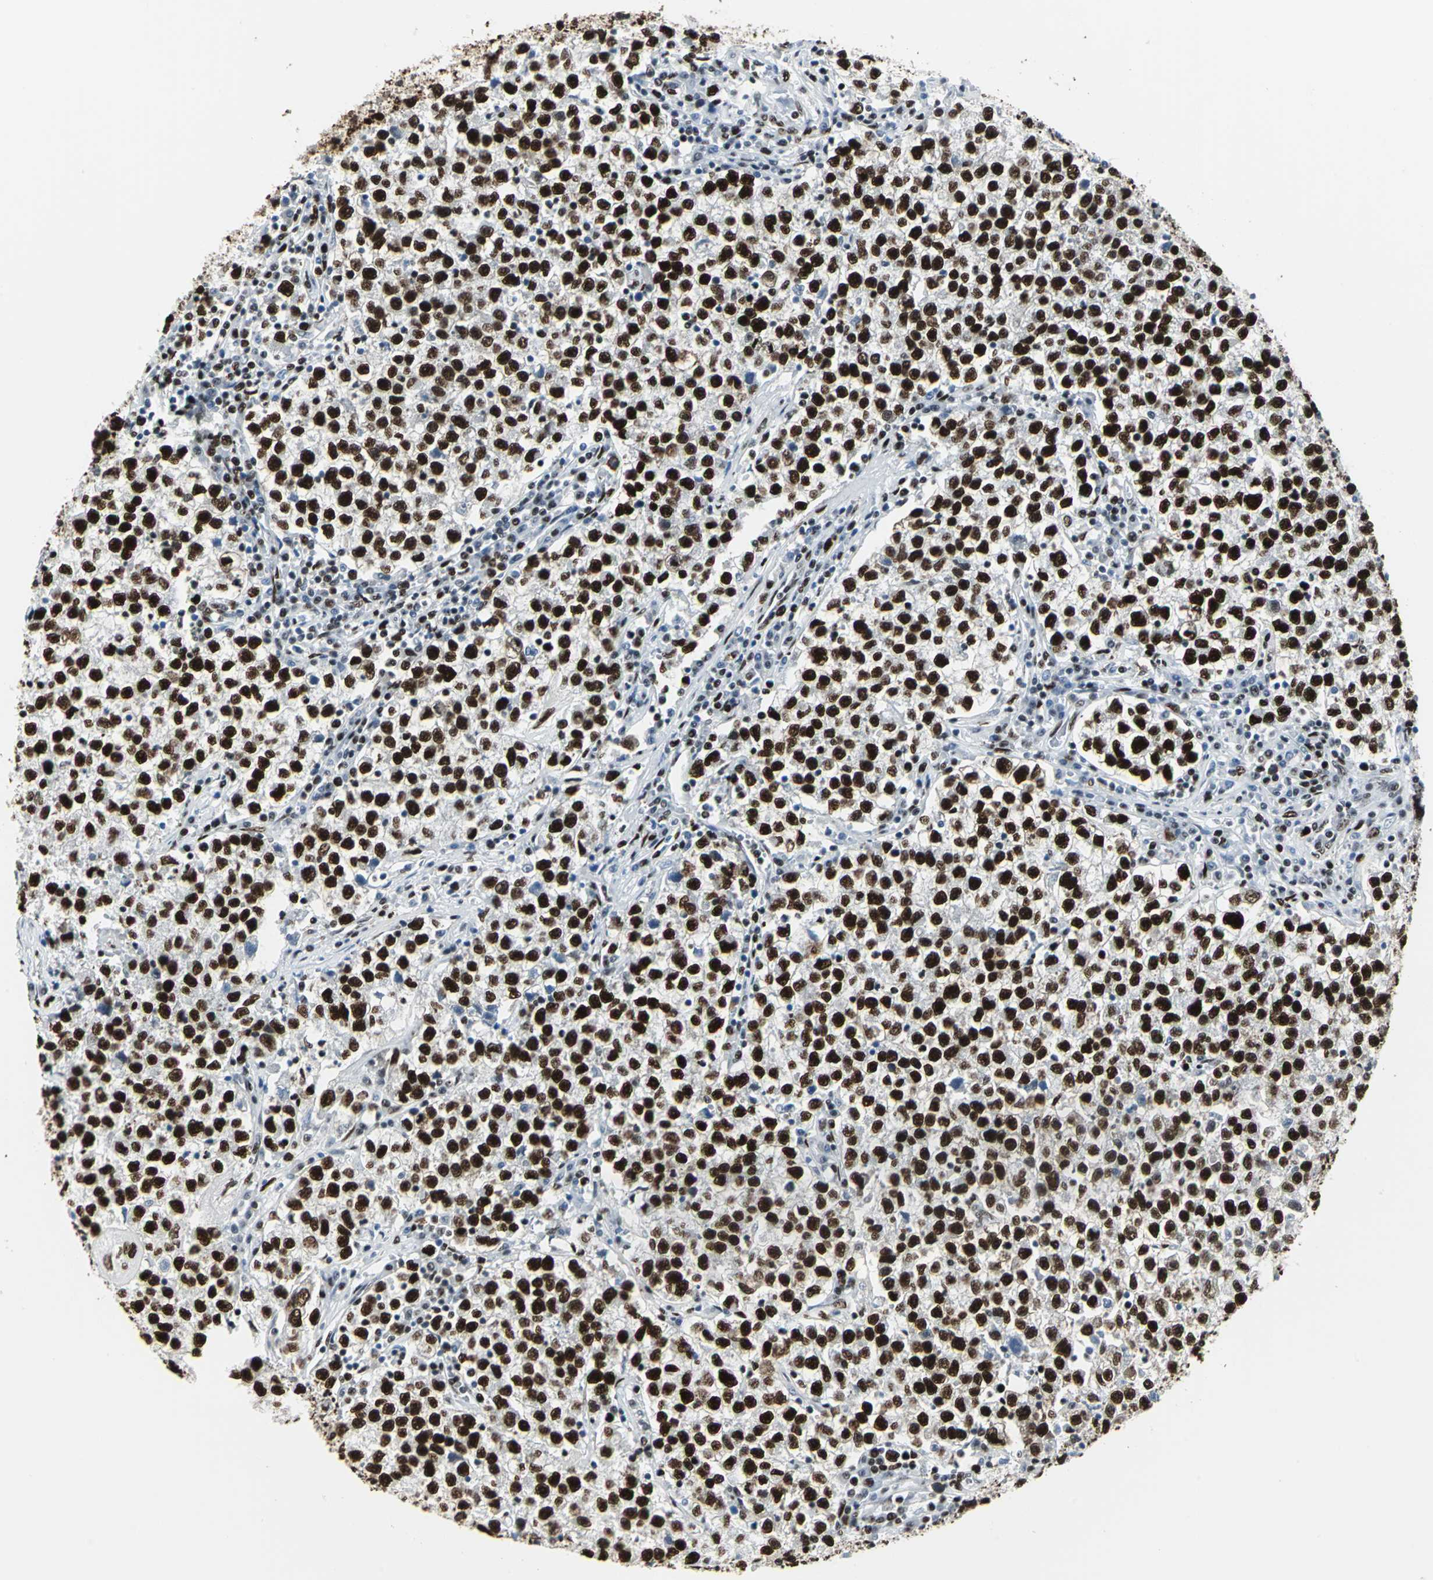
{"staining": {"intensity": "strong", "quantity": ">75%", "location": "nuclear"}, "tissue": "testis cancer", "cell_type": "Tumor cells", "image_type": "cancer", "snomed": [{"axis": "morphology", "description": "Seminoma, NOS"}, {"axis": "topography", "description": "Testis"}], "caption": "Immunohistochemistry (DAB) staining of human testis seminoma demonstrates strong nuclear protein expression in about >75% of tumor cells.", "gene": "HDAC2", "patient": {"sex": "male", "age": 22}}